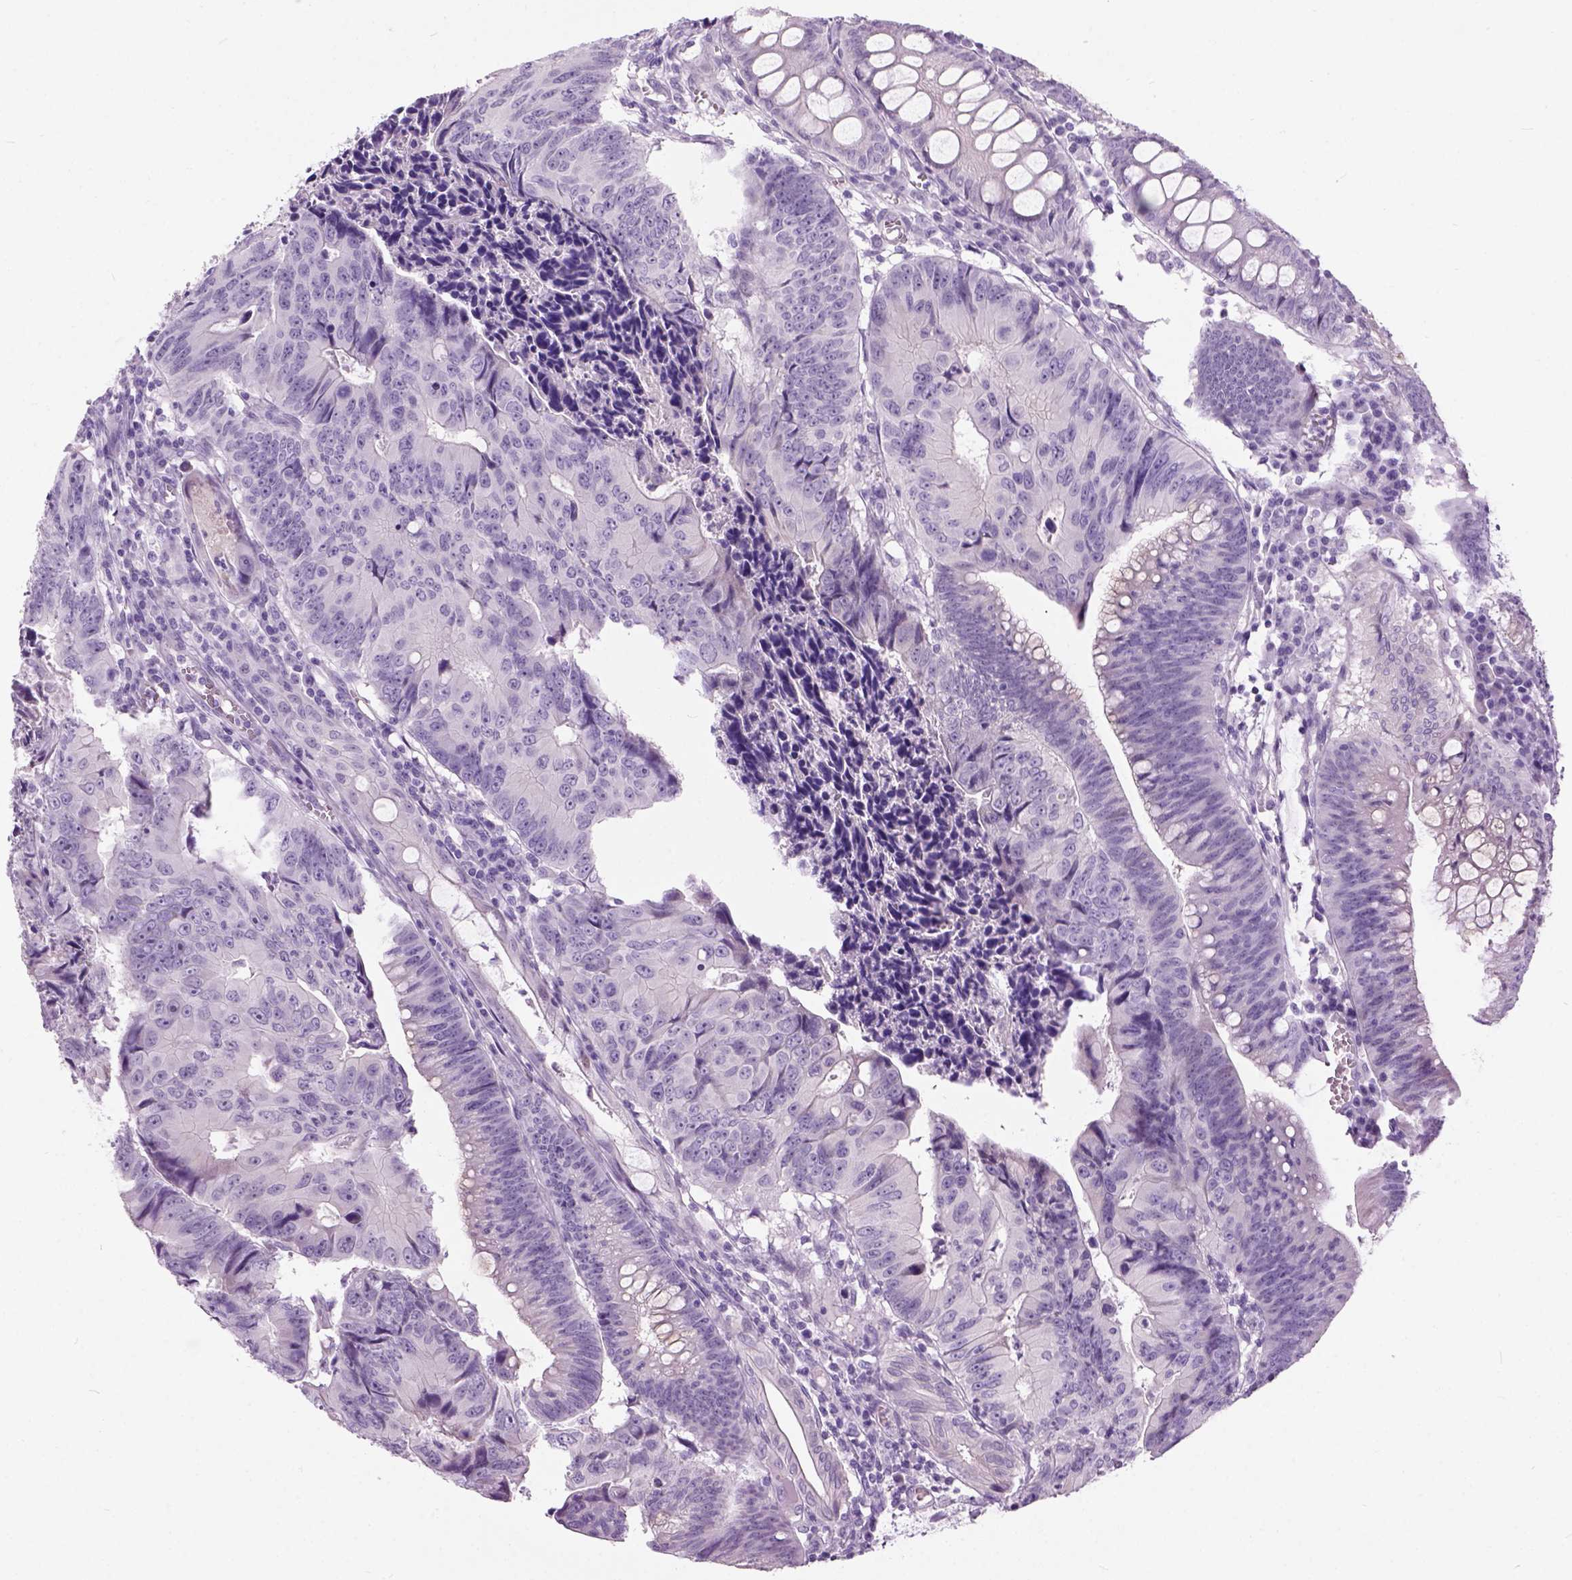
{"staining": {"intensity": "negative", "quantity": "none", "location": "none"}, "tissue": "colorectal cancer", "cell_type": "Tumor cells", "image_type": "cancer", "snomed": [{"axis": "morphology", "description": "Adenocarcinoma, NOS"}, {"axis": "topography", "description": "Colon"}], "caption": "Tumor cells are negative for brown protein staining in colorectal cancer (adenocarcinoma).", "gene": "AXDND1", "patient": {"sex": "female", "age": 87}}